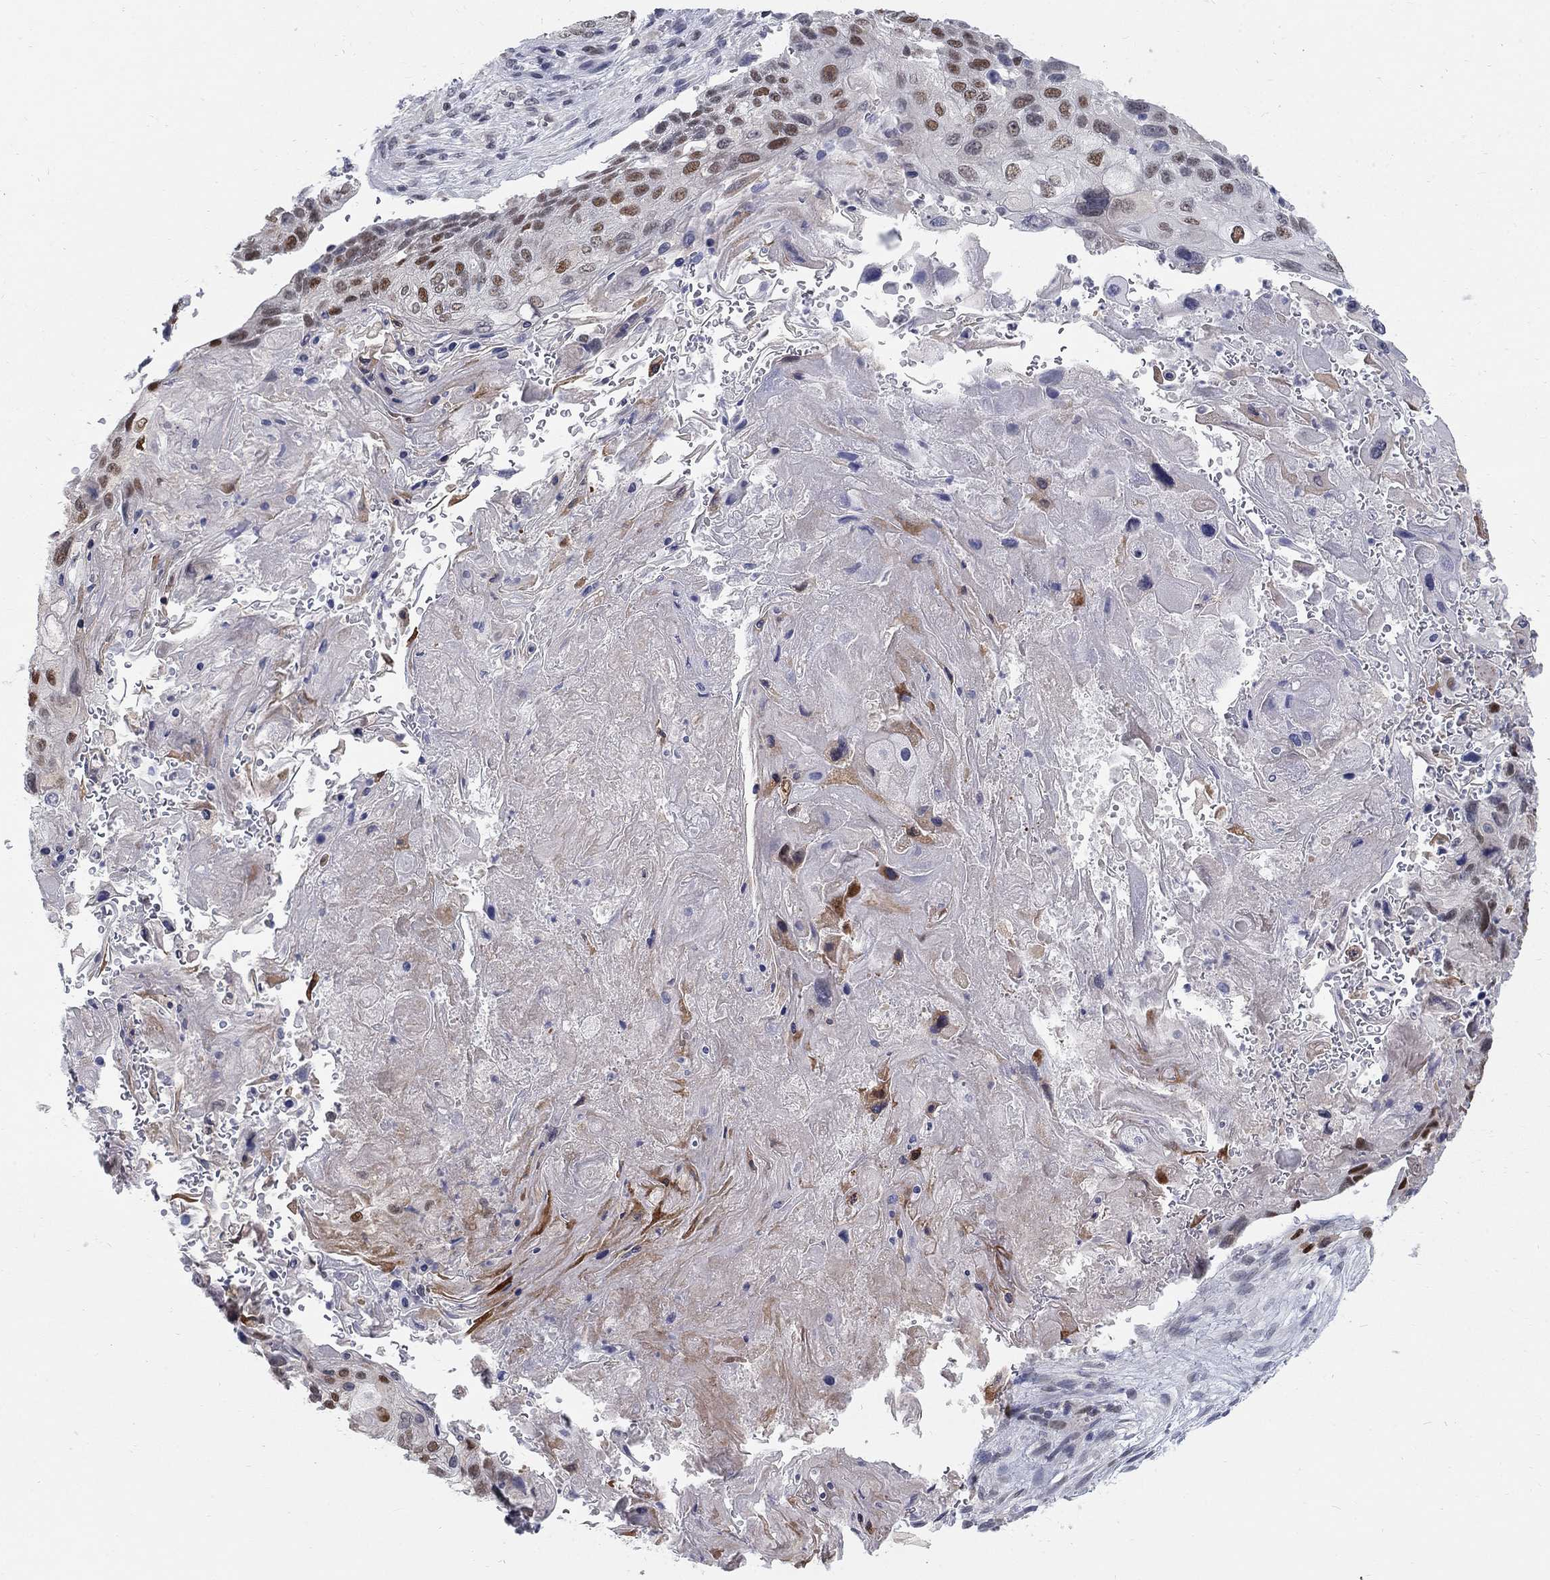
{"staining": {"intensity": "strong", "quantity": "<25%", "location": "nuclear"}, "tissue": "lung cancer", "cell_type": "Tumor cells", "image_type": "cancer", "snomed": [{"axis": "morphology", "description": "Normal tissue, NOS"}, {"axis": "morphology", "description": "Squamous cell carcinoma, NOS"}, {"axis": "topography", "description": "Bronchus"}, {"axis": "topography", "description": "Lung"}], "caption": "Squamous cell carcinoma (lung) was stained to show a protein in brown. There is medium levels of strong nuclear expression in about <25% of tumor cells. (brown staining indicates protein expression, while blue staining denotes nuclei).", "gene": "GCFC2", "patient": {"sex": "male", "age": 69}}